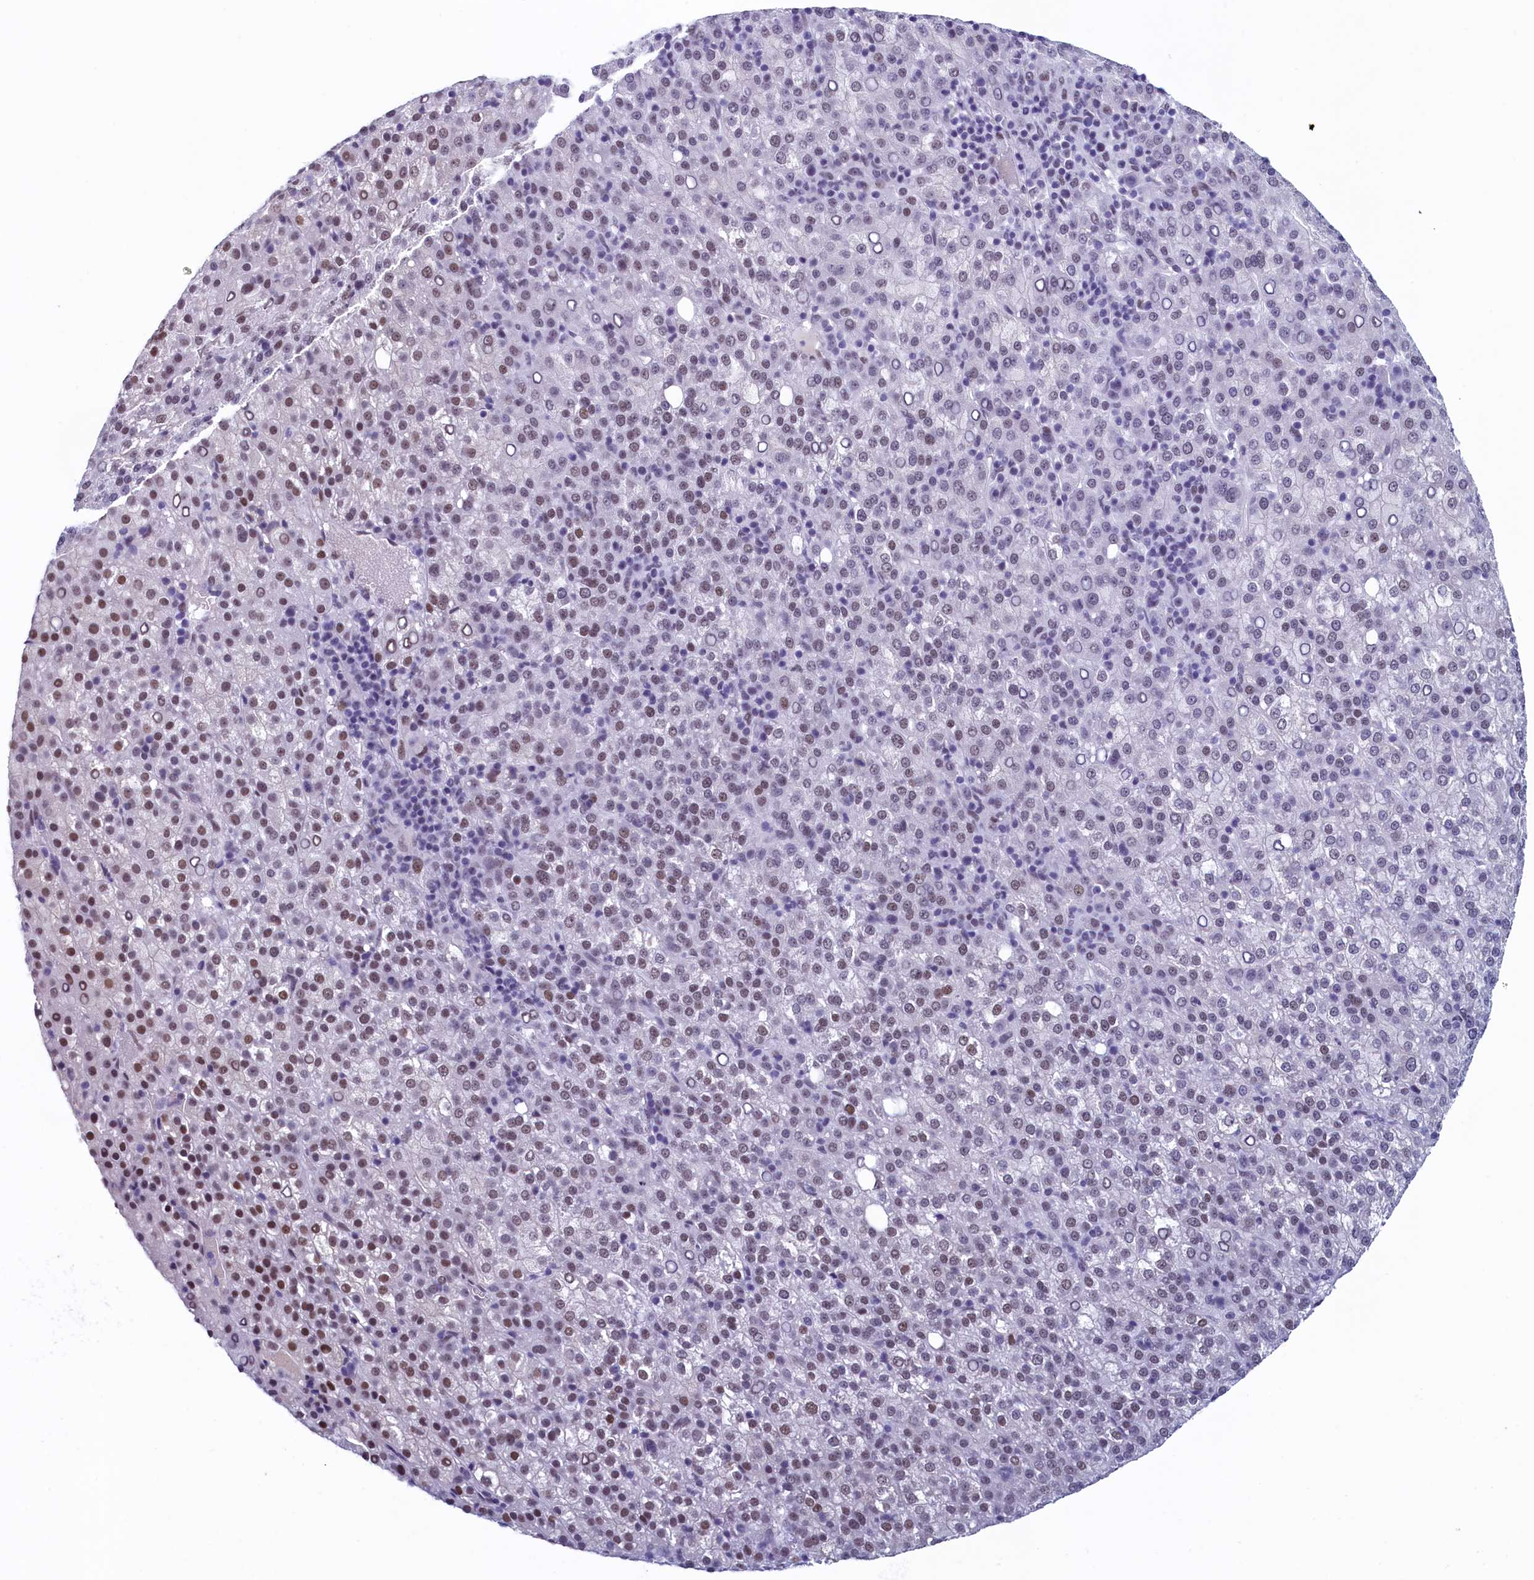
{"staining": {"intensity": "moderate", "quantity": "<25%", "location": "nuclear"}, "tissue": "liver cancer", "cell_type": "Tumor cells", "image_type": "cancer", "snomed": [{"axis": "morphology", "description": "Carcinoma, Hepatocellular, NOS"}, {"axis": "topography", "description": "Liver"}], "caption": "A brown stain highlights moderate nuclear staining of a protein in human liver cancer (hepatocellular carcinoma) tumor cells.", "gene": "SUGP2", "patient": {"sex": "female", "age": 58}}